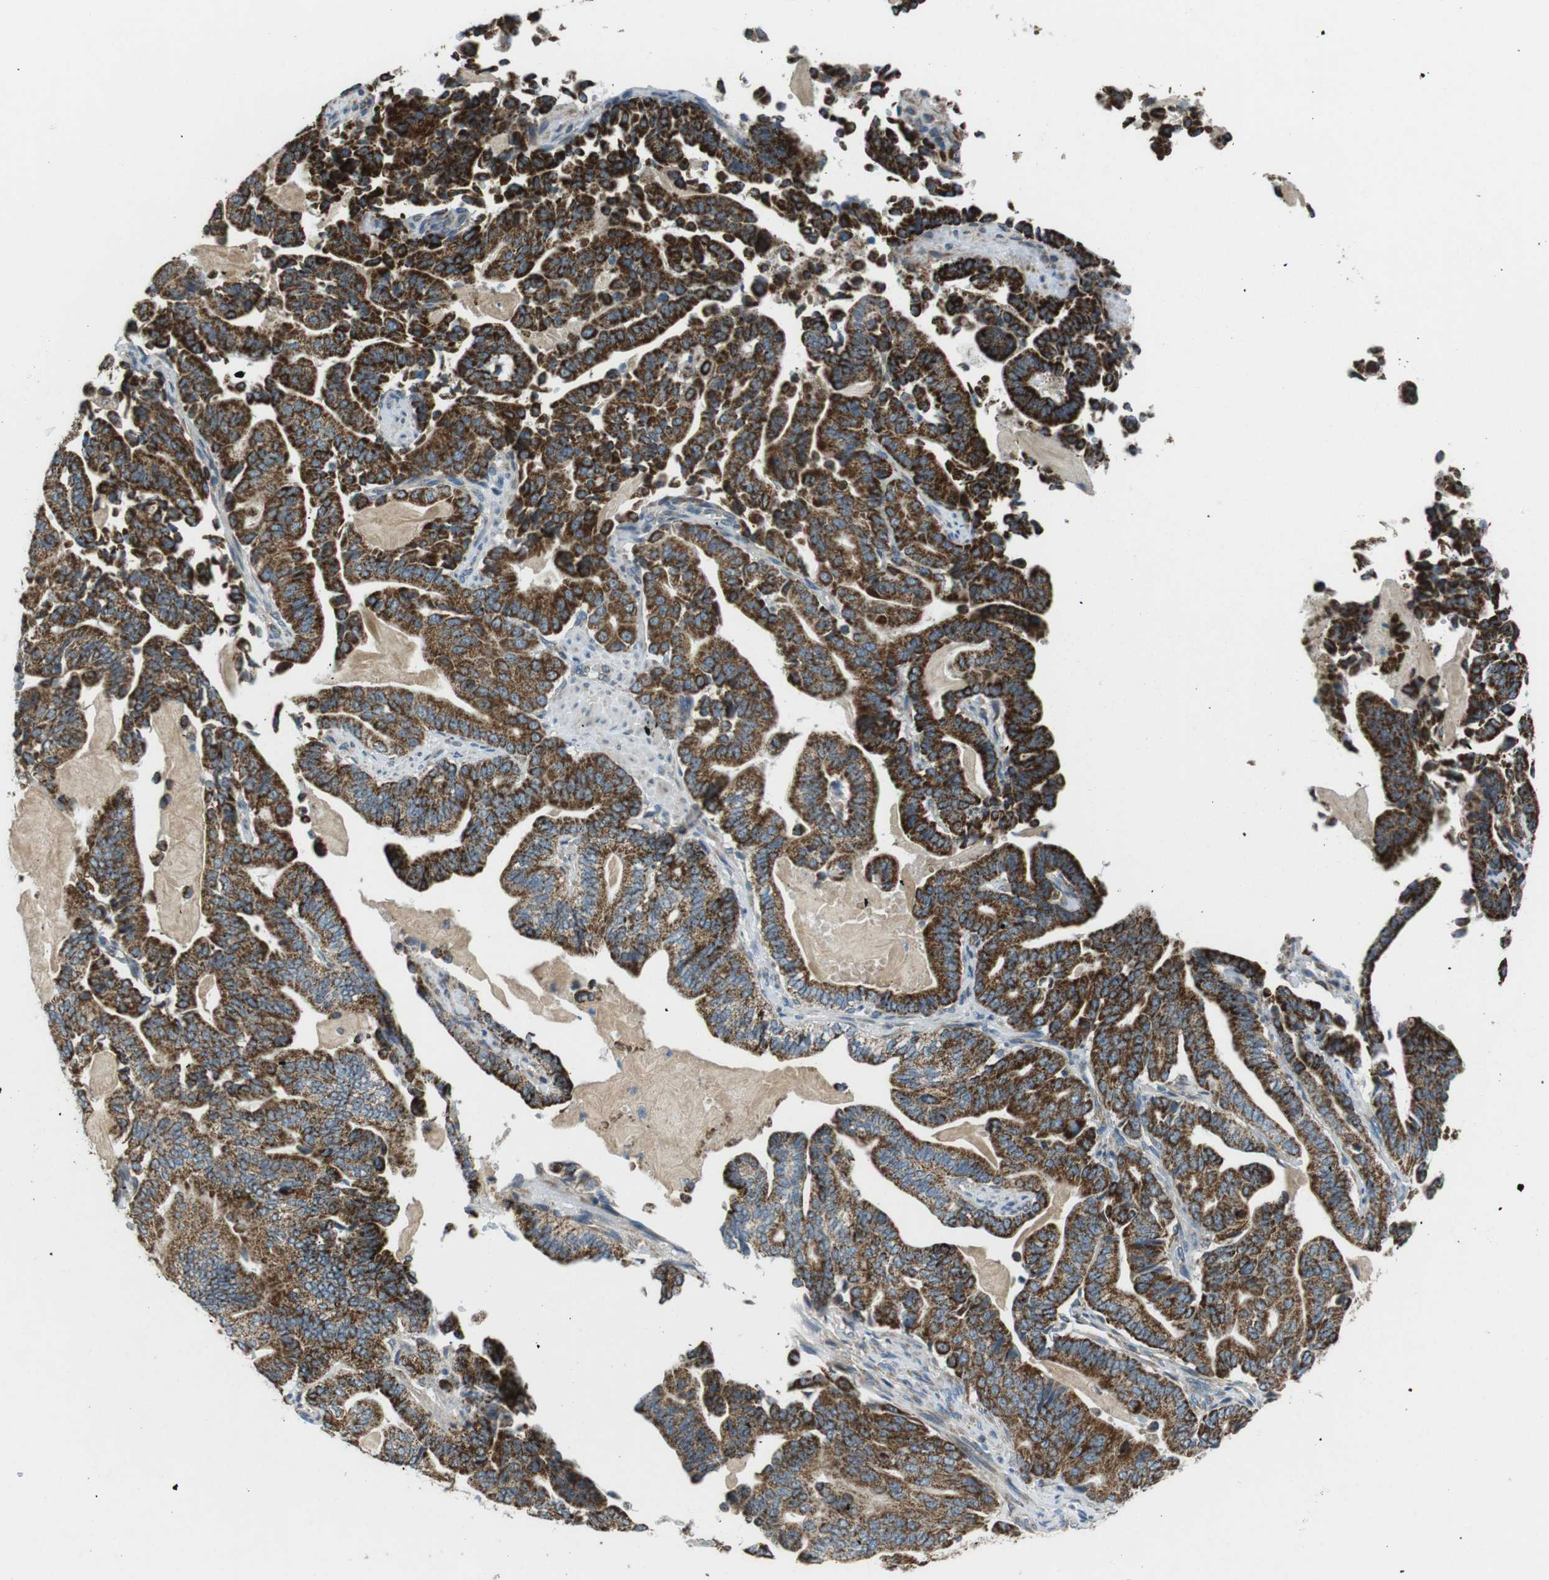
{"staining": {"intensity": "strong", "quantity": ">75%", "location": "cytoplasmic/membranous"}, "tissue": "pancreatic cancer", "cell_type": "Tumor cells", "image_type": "cancer", "snomed": [{"axis": "morphology", "description": "Normal tissue, NOS"}, {"axis": "morphology", "description": "Adenocarcinoma, NOS"}, {"axis": "topography", "description": "Pancreas"}], "caption": "Immunohistochemical staining of human adenocarcinoma (pancreatic) shows high levels of strong cytoplasmic/membranous protein expression in approximately >75% of tumor cells. (DAB IHC, brown staining for protein, blue staining for nuclei).", "gene": "BACE1", "patient": {"sex": "male", "age": 63}}